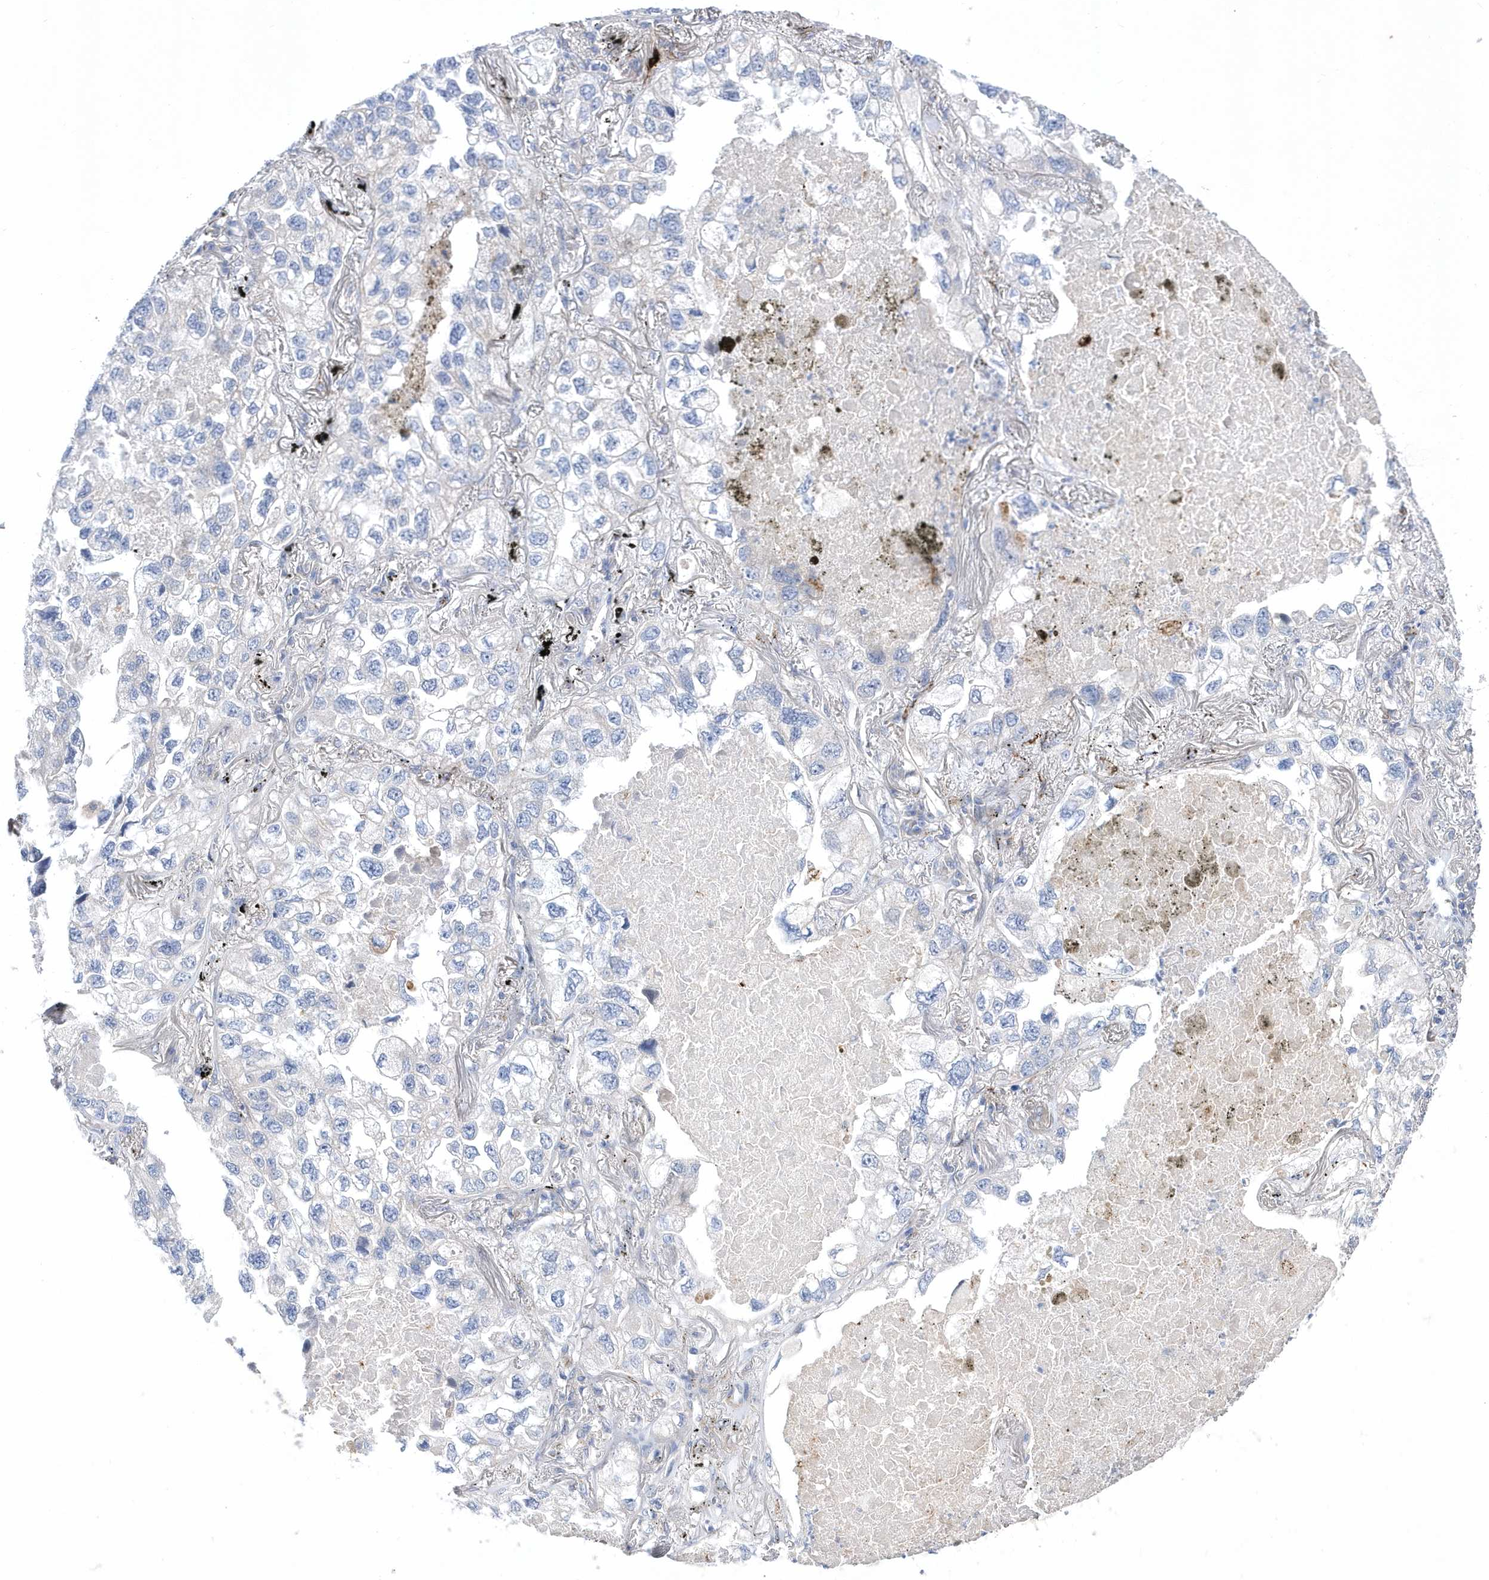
{"staining": {"intensity": "negative", "quantity": "none", "location": "none"}, "tissue": "lung cancer", "cell_type": "Tumor cells", "image_type": "cancer", "snomed": [{"axis": "morphology", "description": "Adenocarcinoma, NOS"}, {"axis": "topography", "description": "Lung"}], "caption": "A micrograph of lung cancer stained for a protein displays no brown staining in tumor cells.", "gene": "LONRF2", "patient": {"sex": "male", "age": 65}}